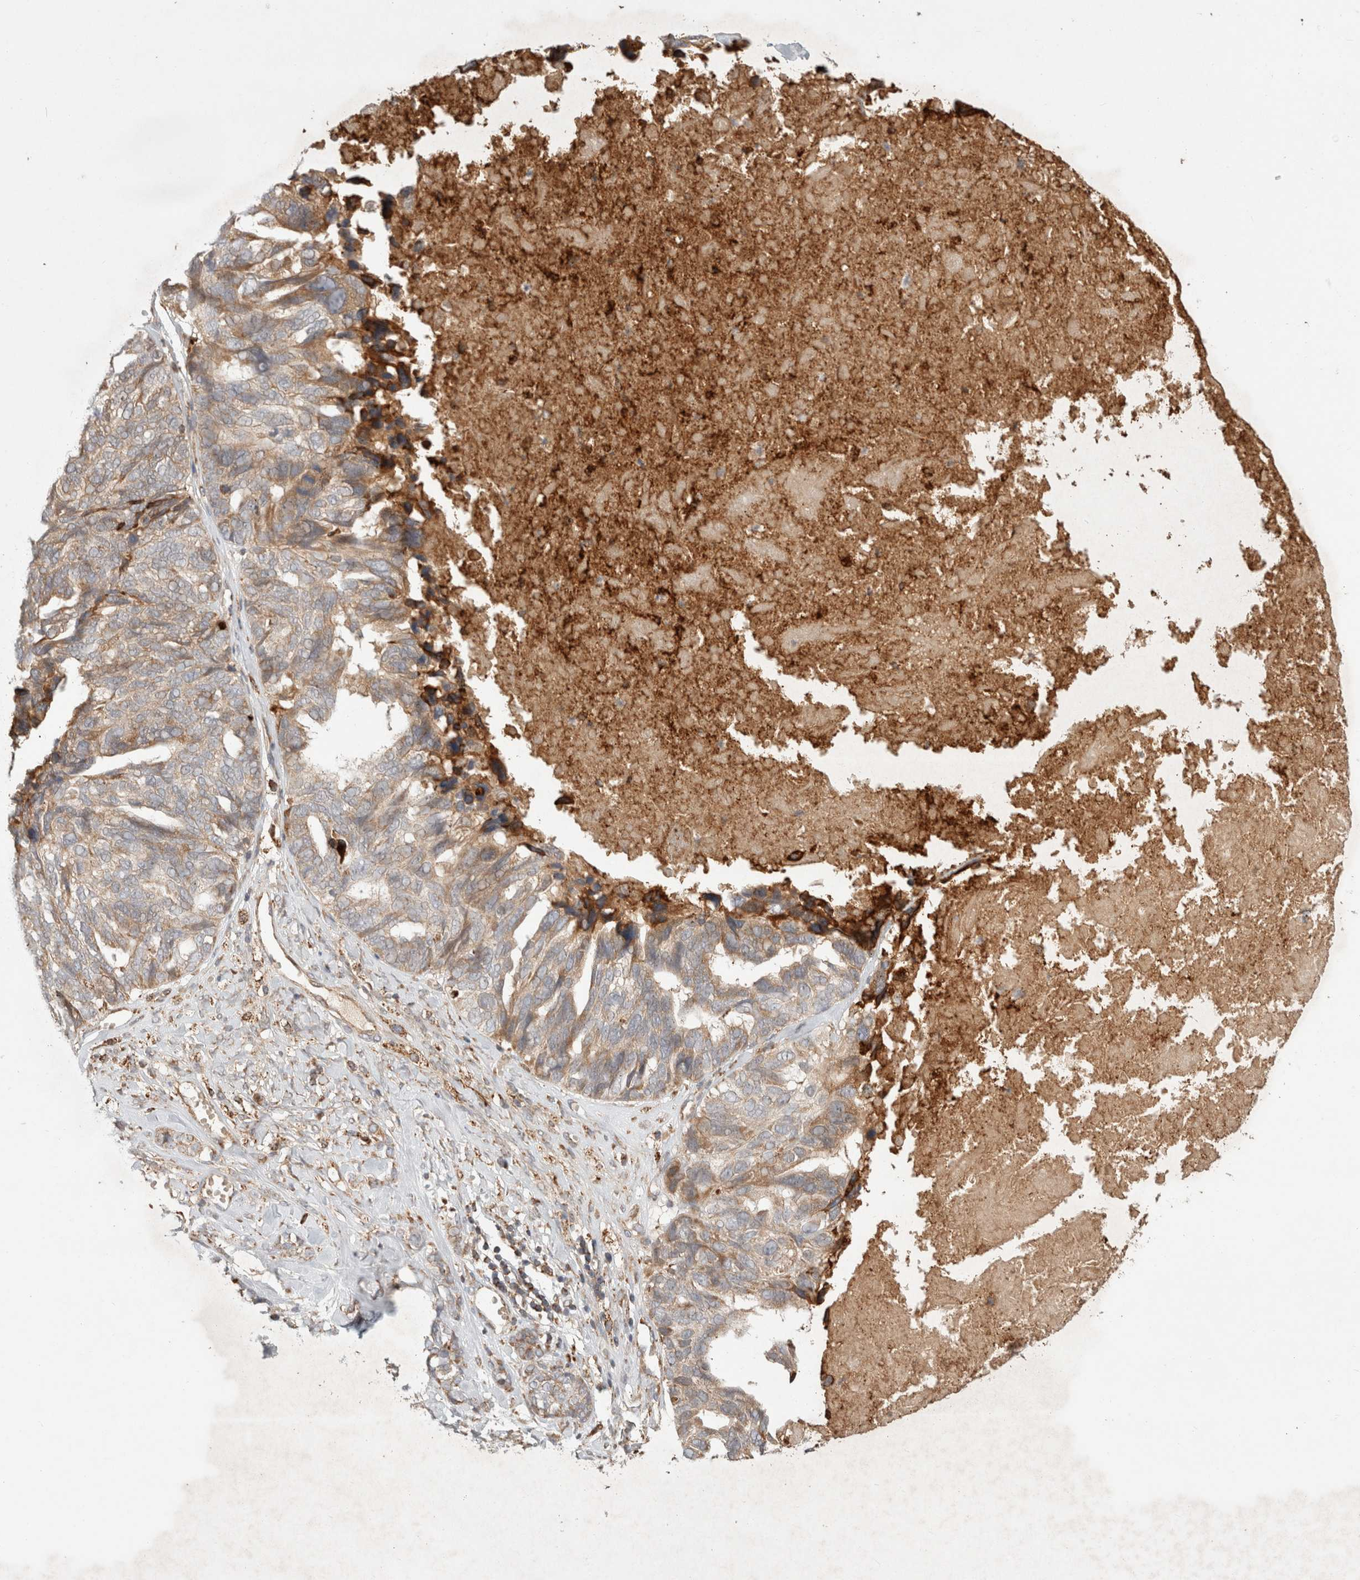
{"staining": {"intensity": "weak", "quantity": ">75%", "location": "cytoplasmic/membranous"}, "tissue": "ovarian cancer", "cell_type": "Tumor cells", "image_type": "cancer", "snomed": [{"axis": "morphology", "description": "Cystadenocarcinoma, serous, NOS"}, {"axis": "topography", "description": "Ovary"}], "caption": "High-power microscopy captured an IHC micrograph of ovarian serous cystadenocarcinoma, revealing weak cytoplasmic/membranous staining in approximately >75% of tumor cells.", "gene": "HROB", "patient": {"sex": "female", "age": 79}}